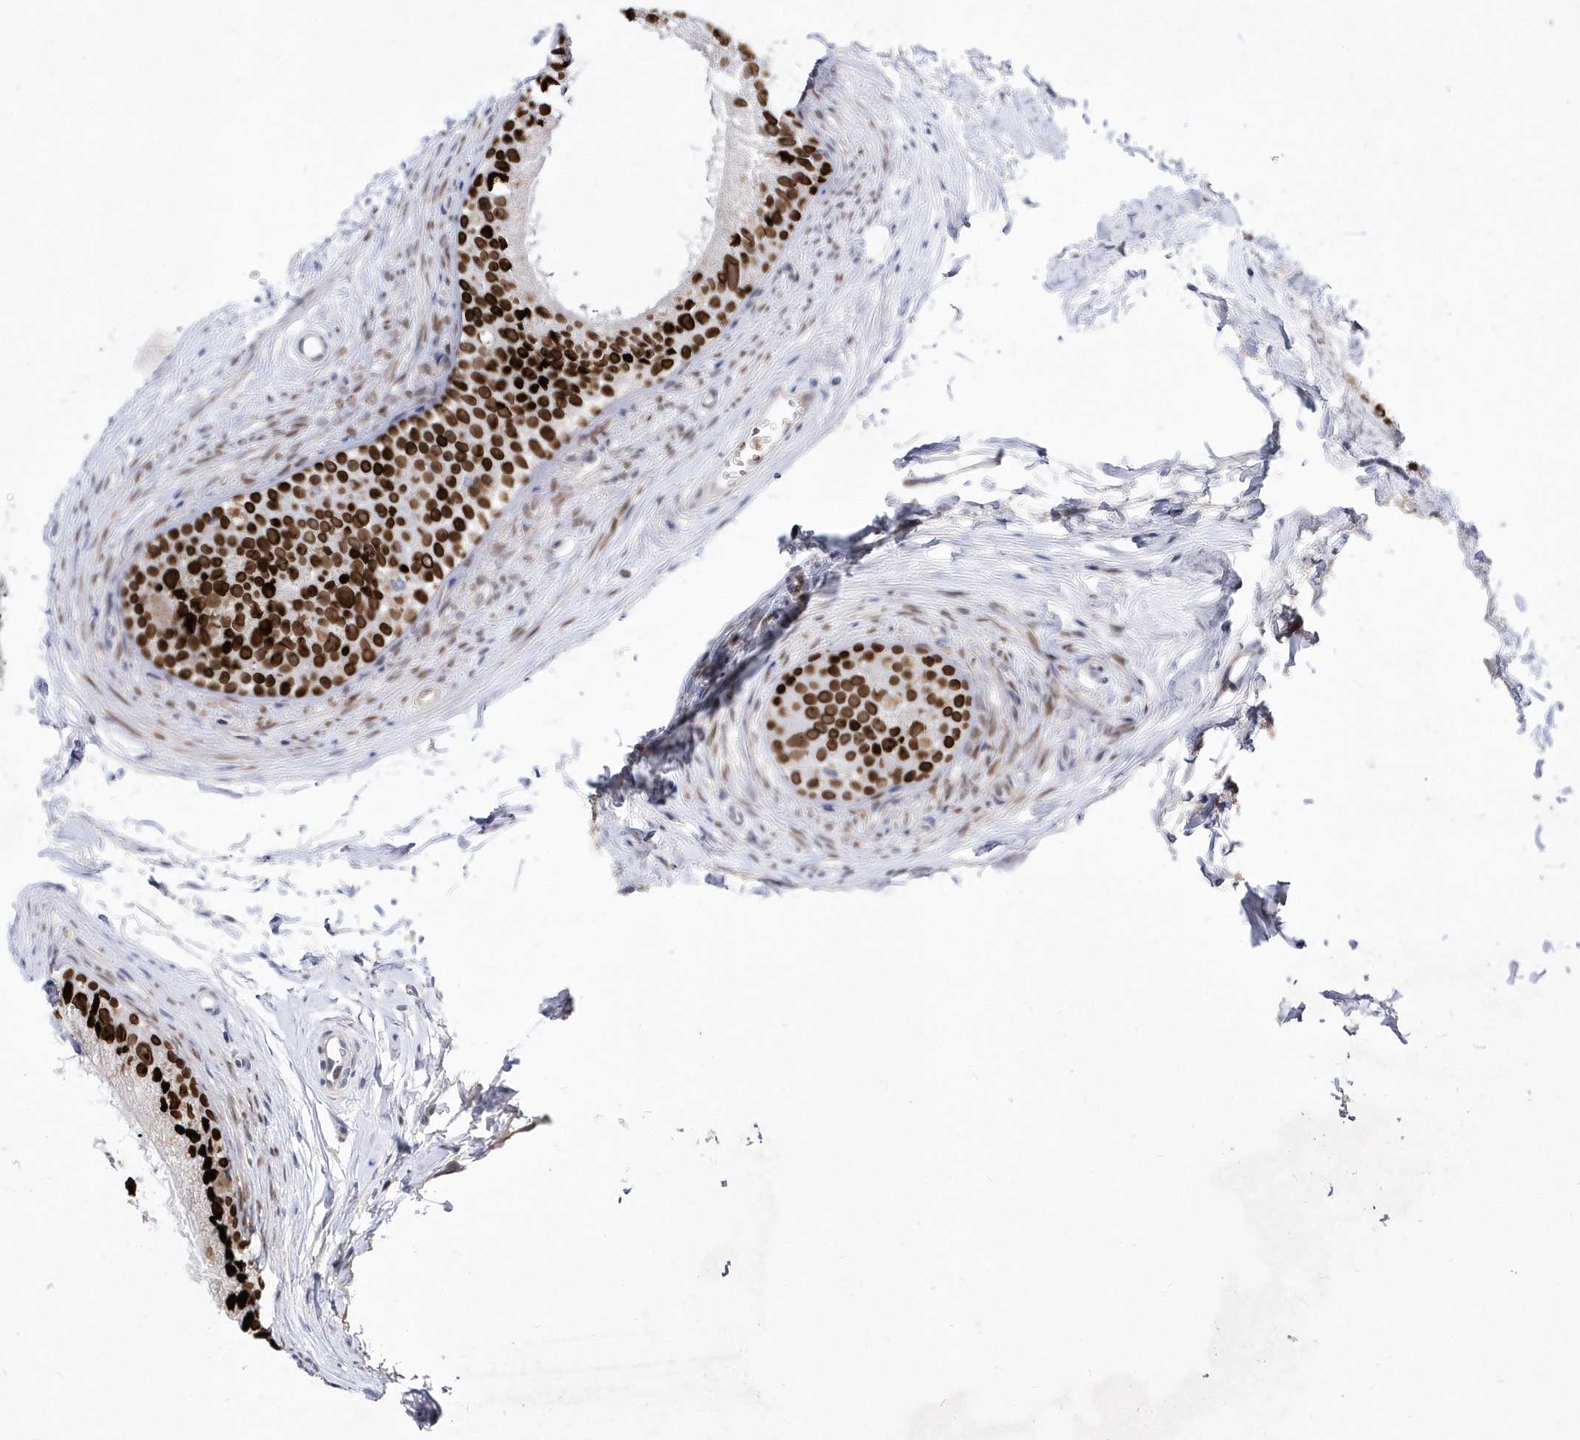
{"staining": {"intensity": "strong", "quantity": ">75%", "location": "nuclear"}, "tissue": "epididymis", "cell_type": "Glandular cells", "image_type": "normal", "snomed": [{"axis": "morphology", "description": "Normal tissue, NOS"}, {"axis": "topography", "description": "Epididymis"}], "caption": "Immunohistochemical staining of benign epididymis demonstrates >75% levels of strong nuclear protein expression in approximately >75% of glandular cells.", "gene": "ZNF875", "patient": {"sex": "male", "age": 56}}